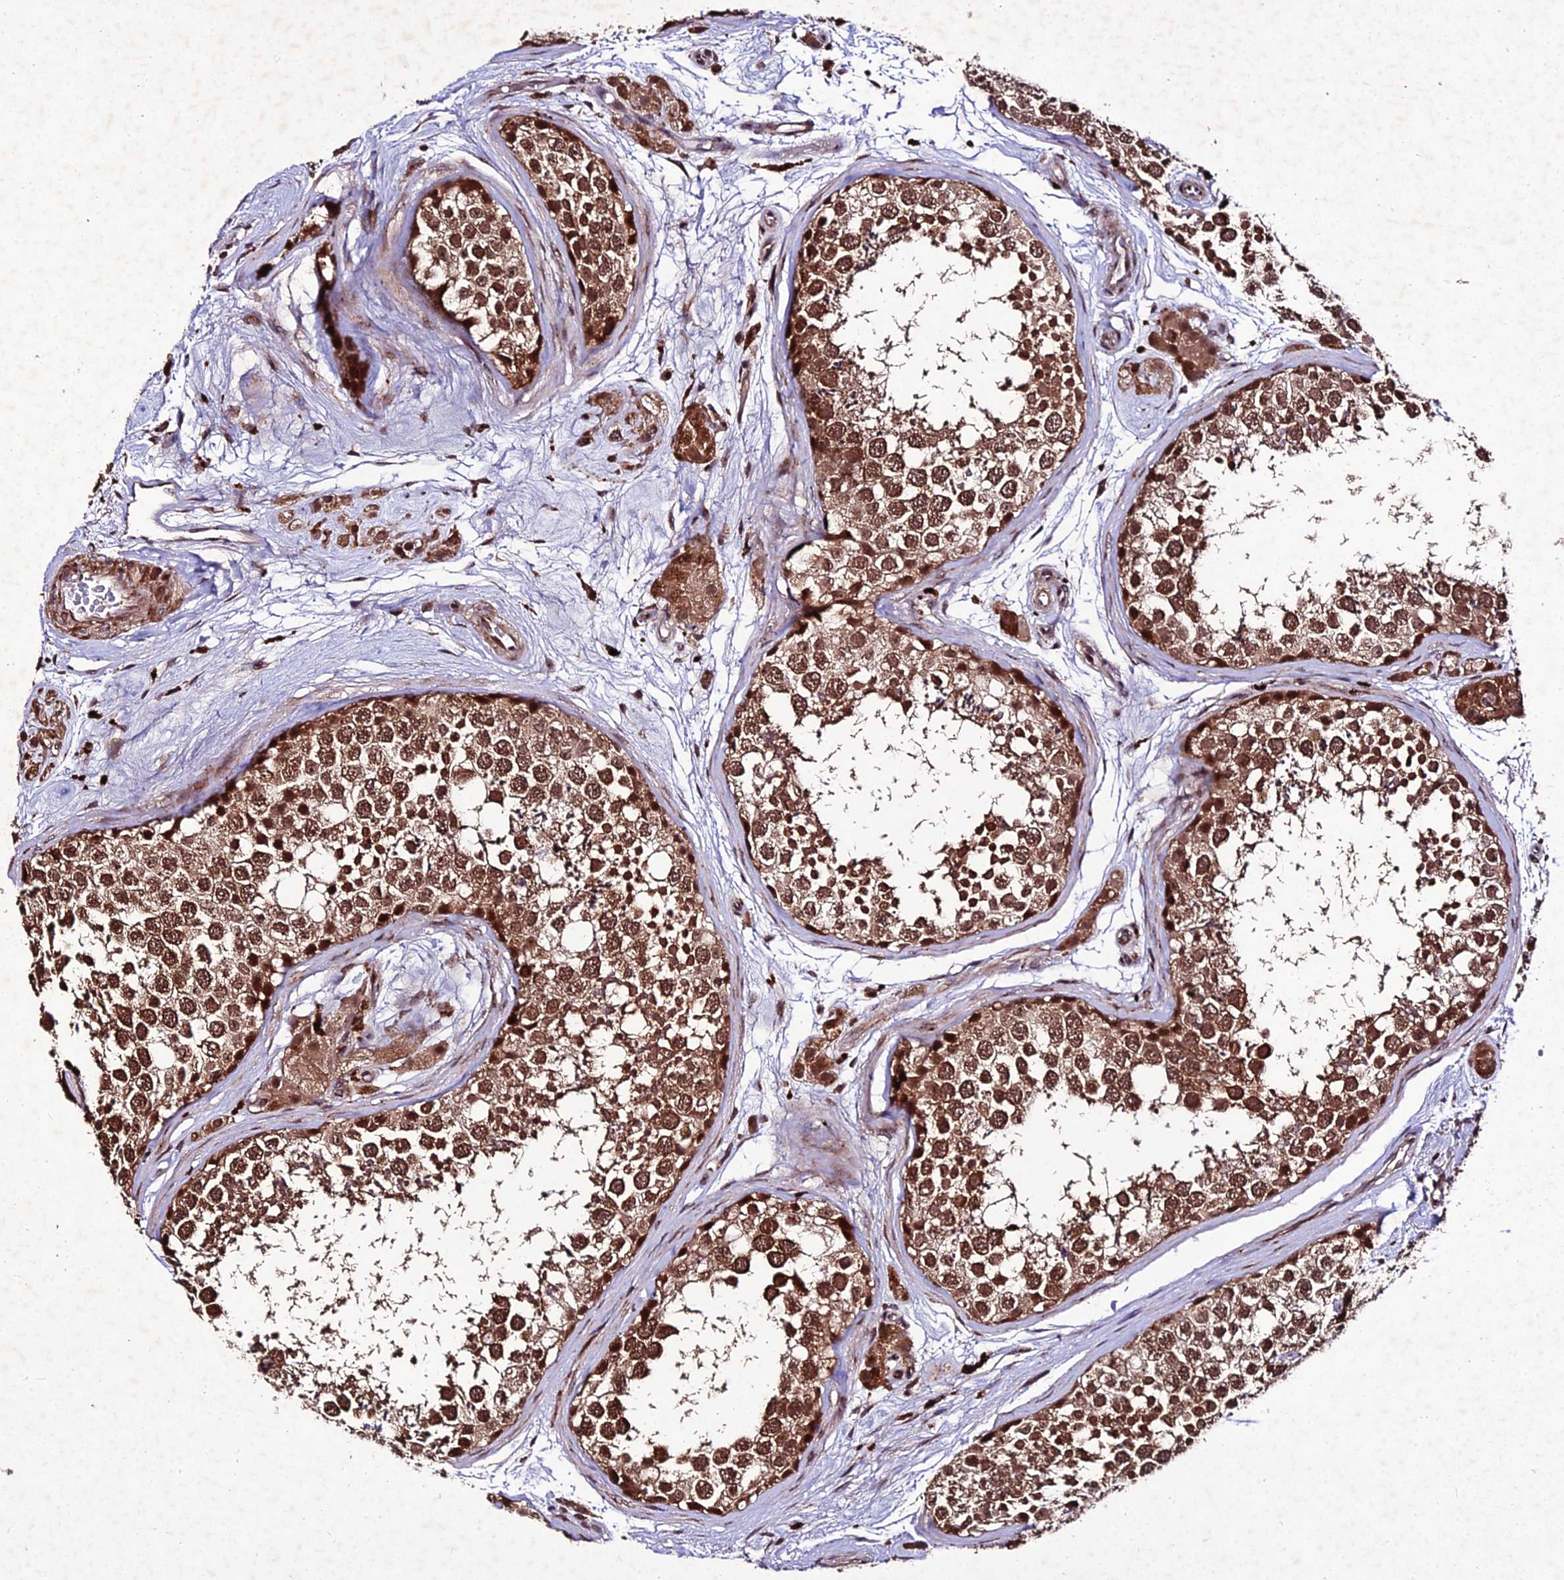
{"staining": {"intensity": "strong", "quantity": ">75%", "location": "cytoplasmic/membranous,nuclear"}, "tissue": "testis", "cell_type": "Cells in seminiferous ducts", "image_type": "normal", "snomed": [{"axis": "morphology", "description": "Normal tissue, NOS"}, {"axis": "topography", "description": "Testis"}], "caption": "Immunohistochemical staining of benign human testis exhibits strong cytoplasmic/membranous,nuclear protein expression in about >75% of cells in seminiferous ducts.", "gene": "ZNF766", "patient": {"sex": "male", "age": 56}}